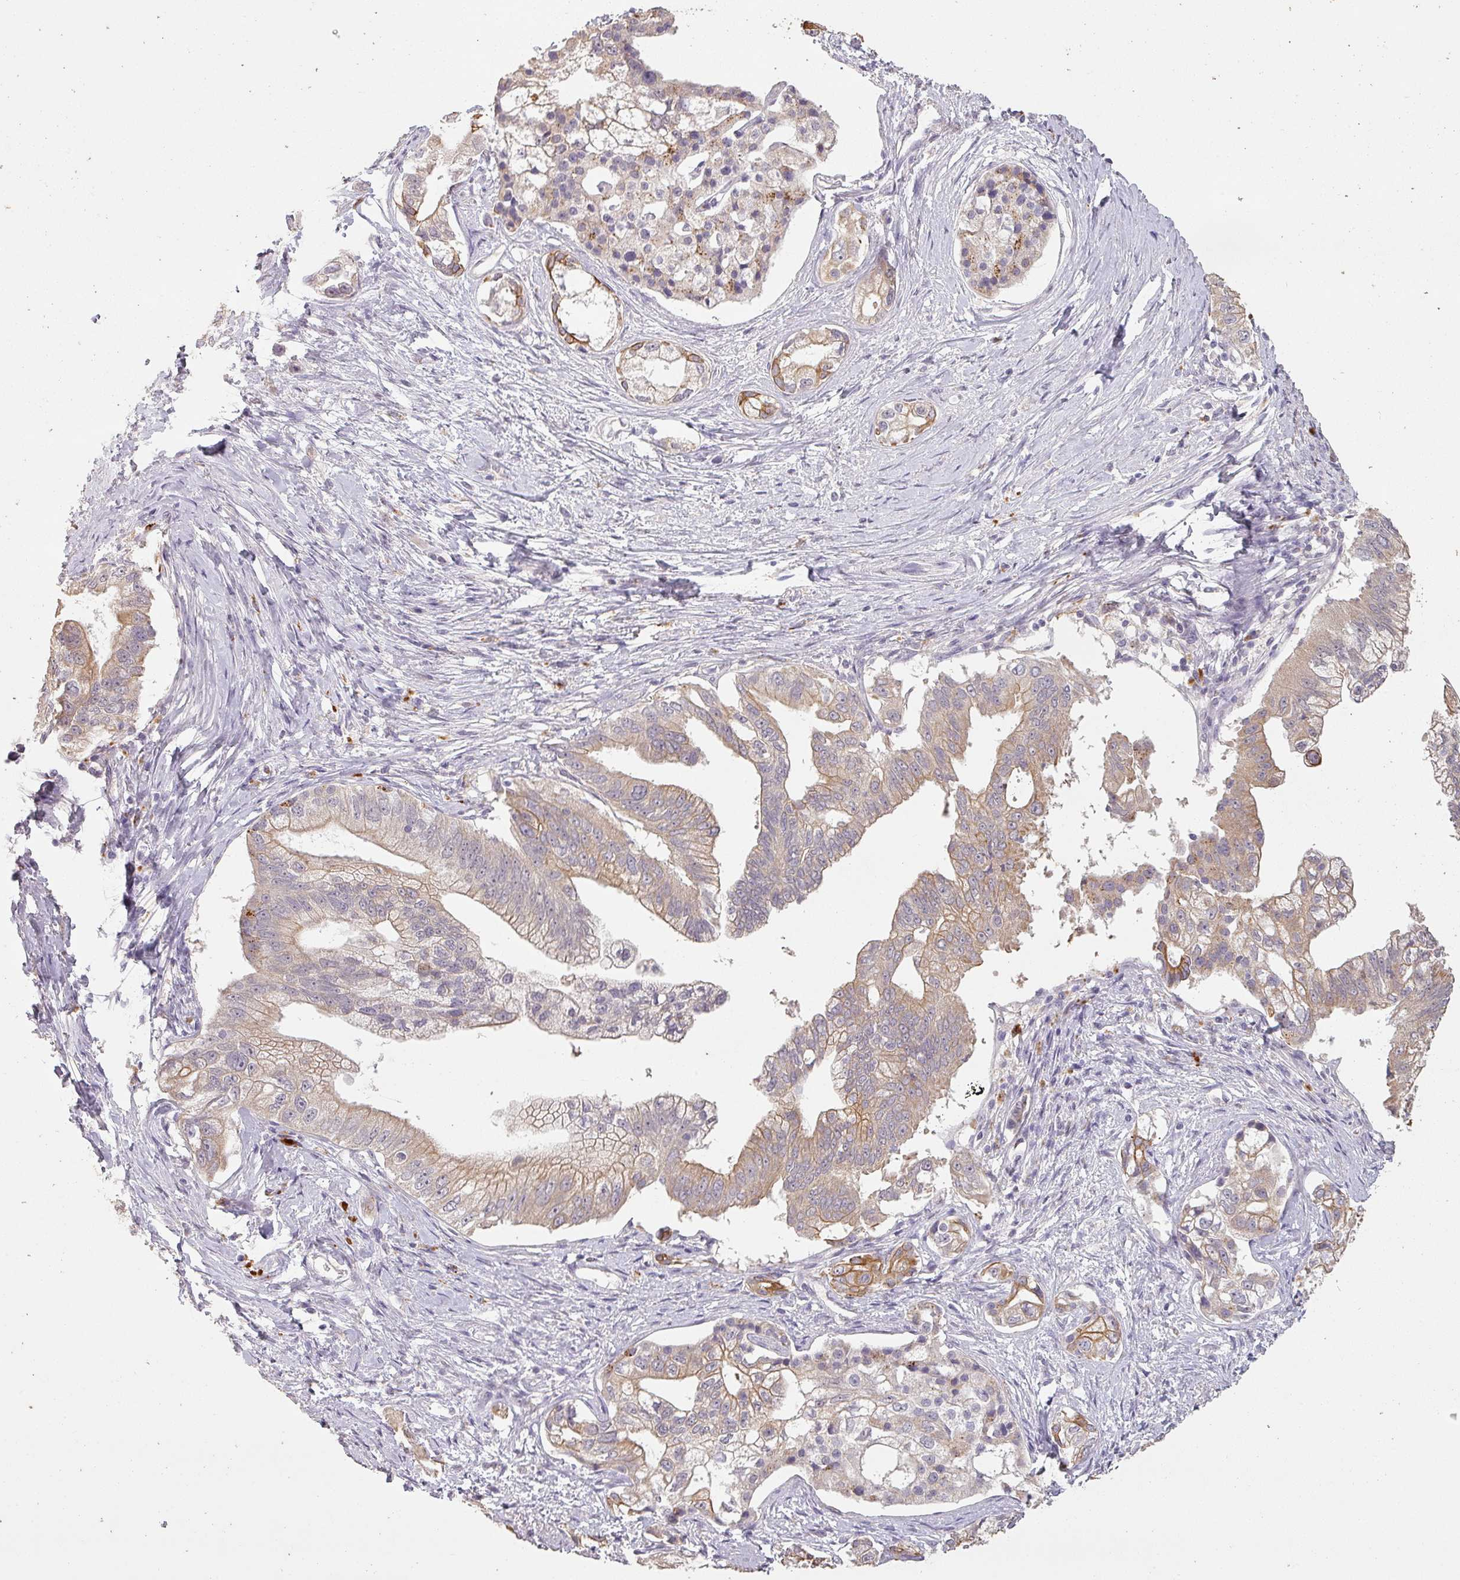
{"staining": {"intensity": "moderate", "quantity": "25%-75%", "location": "cytoplasmic/membranous"}, "tissue": "pancreatic cancer", "cell_type": "Tumor cells", "image_type": "cancer", "snomed": [{"axis": "morphology", "description": "Adenocarcinoma, NOS"}, {"axis": "topography", "description": "Pancreas"}], "caption": "Immunohistochemical staining of adenocarcinoma (pancreatic) shows moderate cytoplasmic/membranous protein positivity in approximately 25%-75% of tumor cells.", "gene": "LYPLA1", "patient": {"sex": "male", "age": 70}}